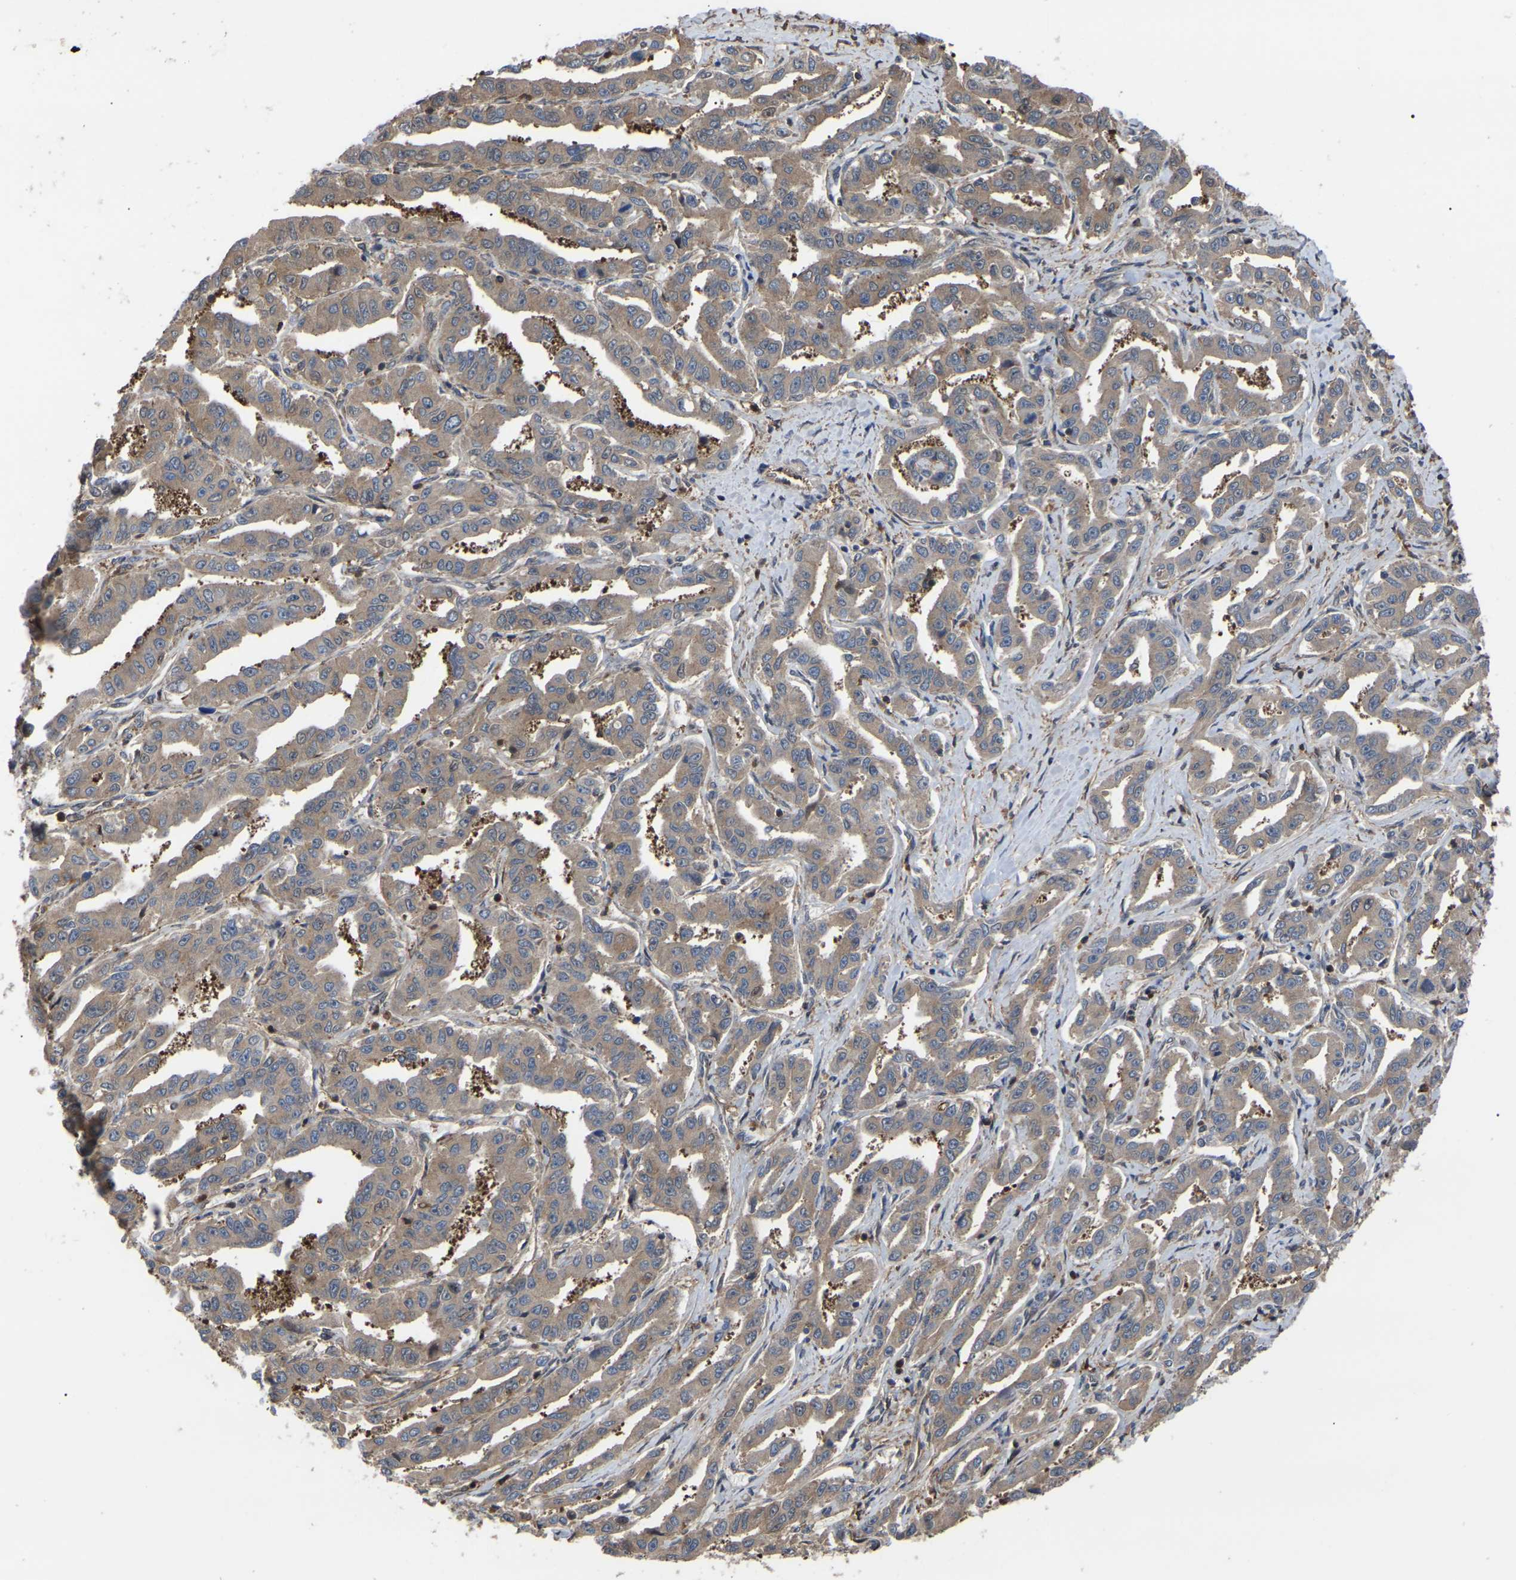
{"staining": {"intensity": "weak", "quantity": ">75%", "location": "cytoplasmic/membranous"}, "tissue": "liver cancer", "cell_type": "Tumor cells", "image_type": "cancer", "snomed": [{"axis": "morphology", "description": "Cholangiocarcinoma"}, {"axis": "topography", "description": "Liver"}], "caption": "An IHC histopathology image of neoplastic tissue is shown. Protein staining in brown labels weak cytoplasmic/membranous positivity in liver cholangiocarcinoma within tumor cells. (DAB (3,3'-diaminobenzidine) = brown stain, brightfield microscopy at high magnification).", "gene": "CIT", "patient": {"sex": "male", "age": 59}}